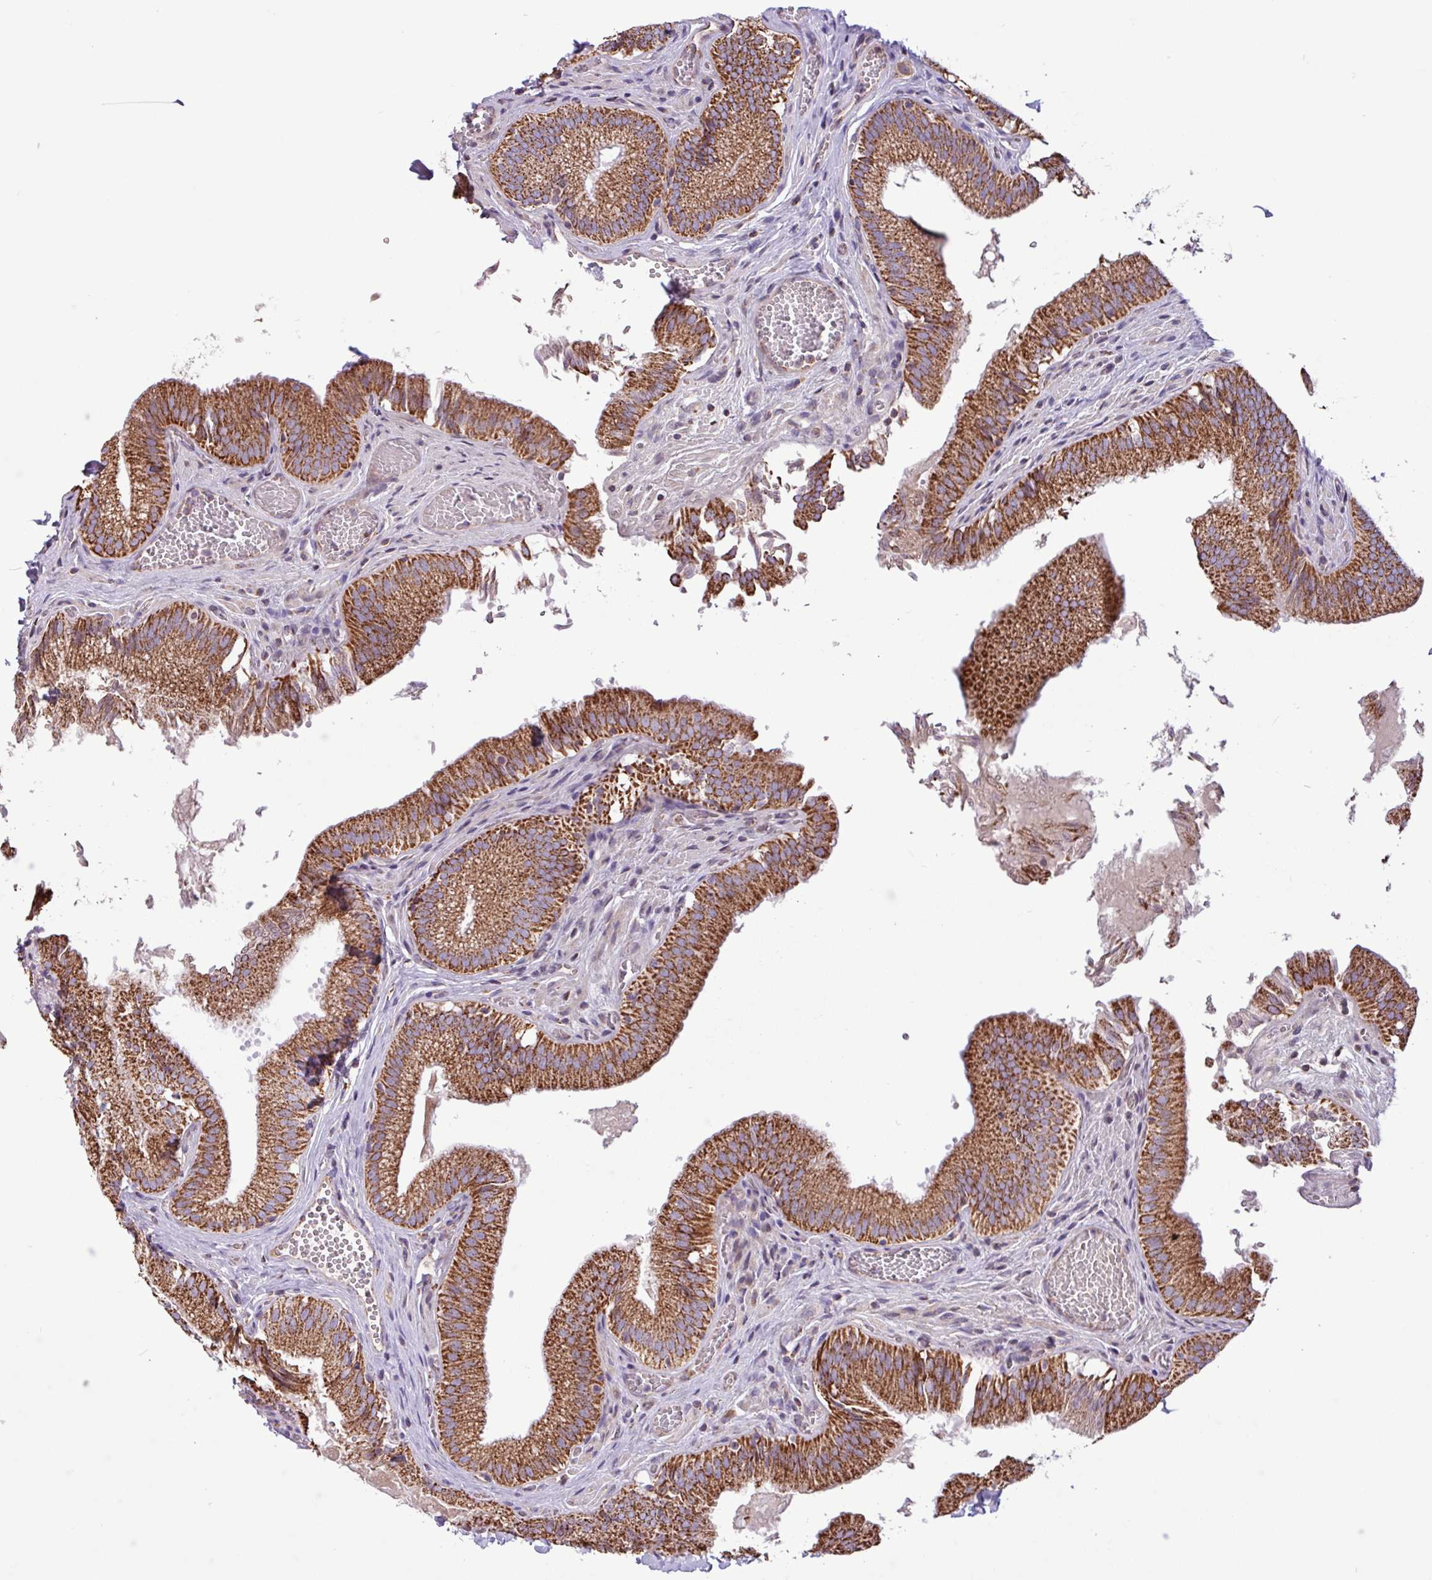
{"staining": {"intensity": "strong", "quantity": ">75%", "location": "cytoplasmic/membranous"}, "tissue": "gallbladder", "cell_type": "Glandular cells", "image_type": "normal", "snomed": [{"axis": "morphology", "description": "Normal tissue, NOS"}, {"axis": "topography", "description": "Gallbladder"}, {"axis": "topography", "description": "Peripheral nerve tissue"}], "caption": "Gallbladder was stained to show a protein in brown. There is high levels of strong cytoplasmic/membranous positivity in about >75% of glandular cells. (IHC, brightfield microscopy, high magnification).", "gene": "RTL3", "patient": {"sex": "male", "age": 17}}